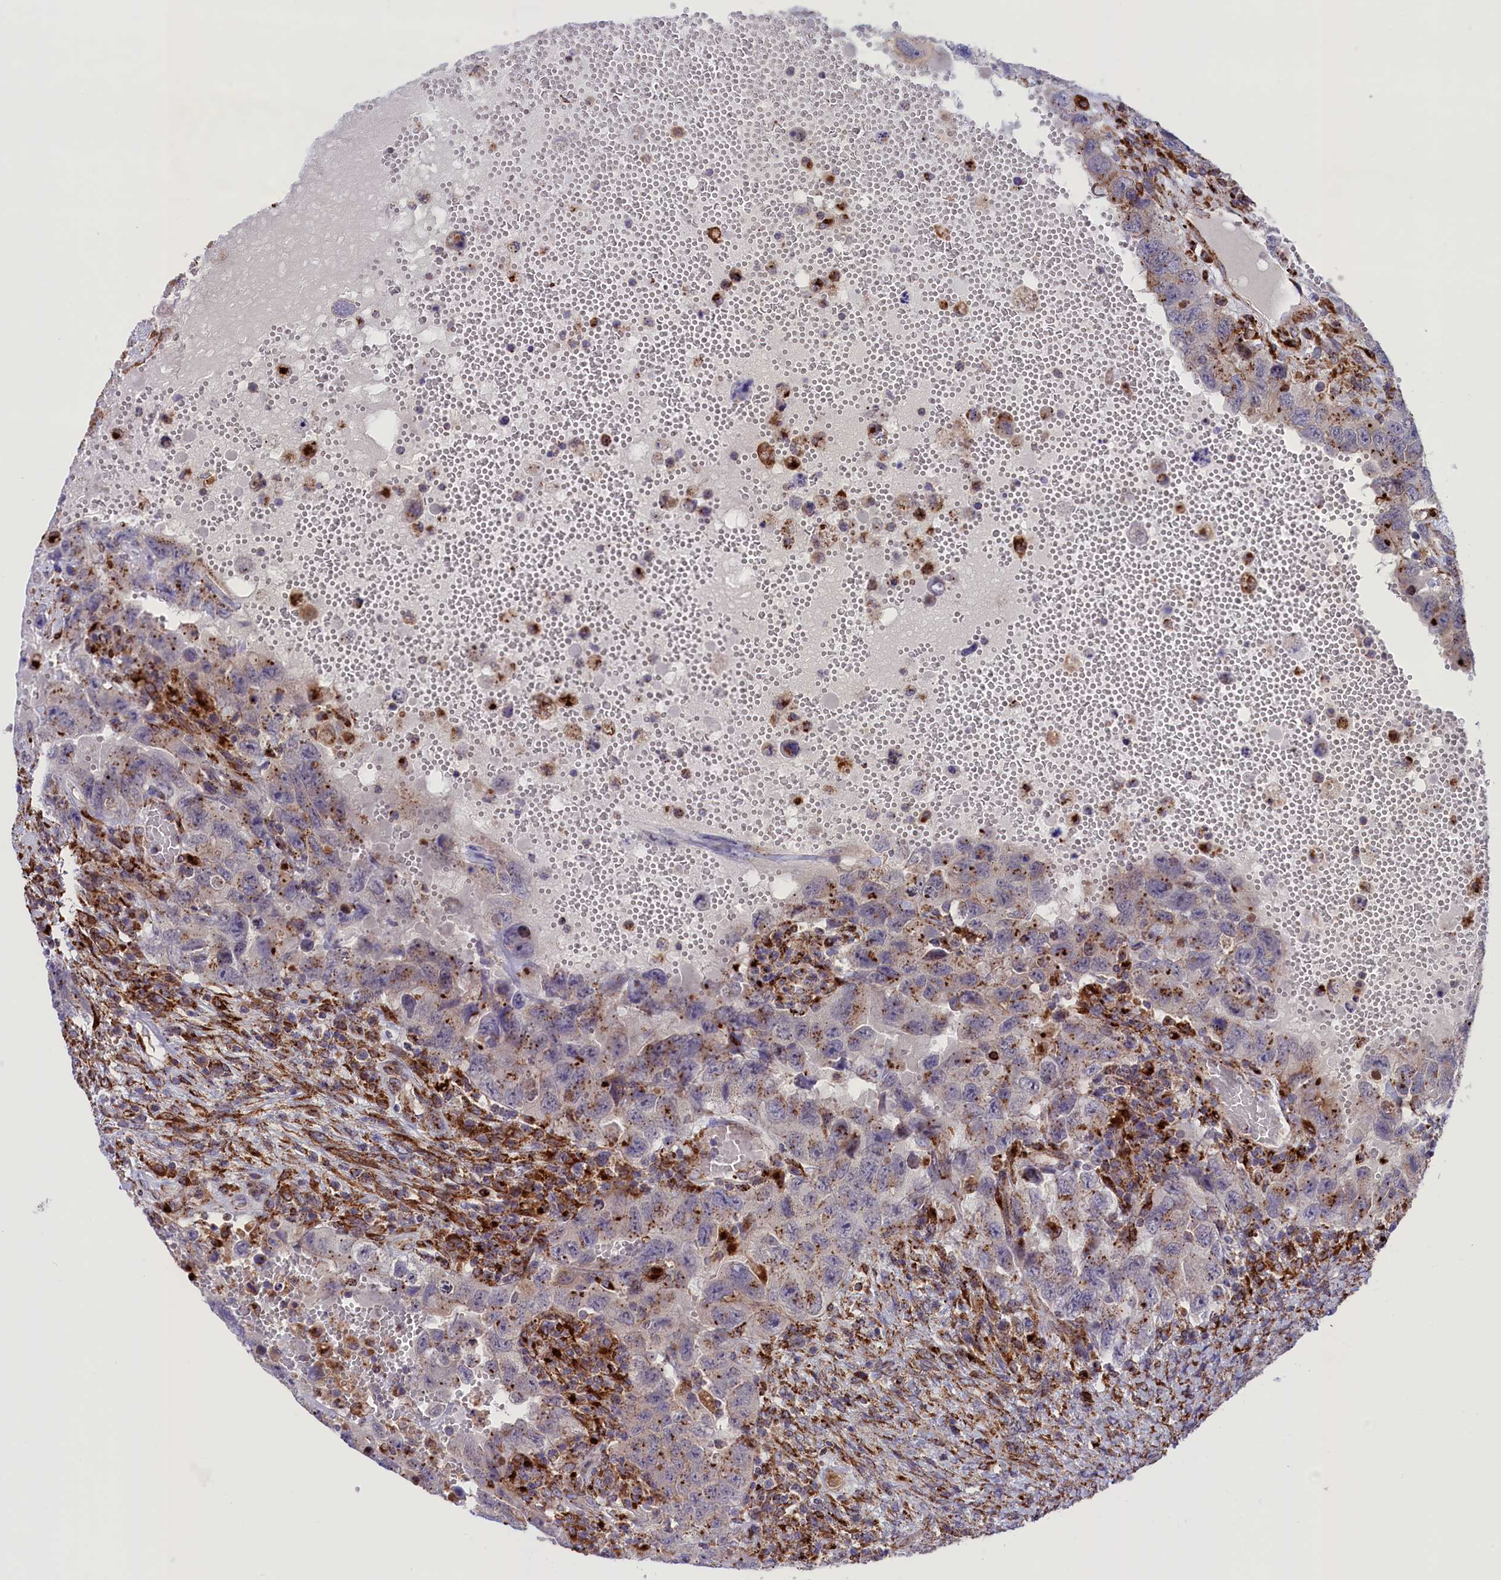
{"staining": {"intensity": "moderate", "quantity": "<25%", "location": "cytoplasmic/membranous"}, "tissue": "testis cancer", "cell_type": "Tumor cells", "image_type": "cancer", "snomed": [{"axis": "morphology", "description": "Carcinoma, Embryonal, NOS"}, {"axis": "topography", "description": "Testis"}], "caption": "Moderate cytoplasmic/membranous positivity is identified in approximately <25% of tumor cells in testis embryonal carcinoma. (brown staining indicates protein expression, while blue staining denotes nuclei).", "gene": "MAN2B1", "patient": {"sex": "male", "age": 26}}